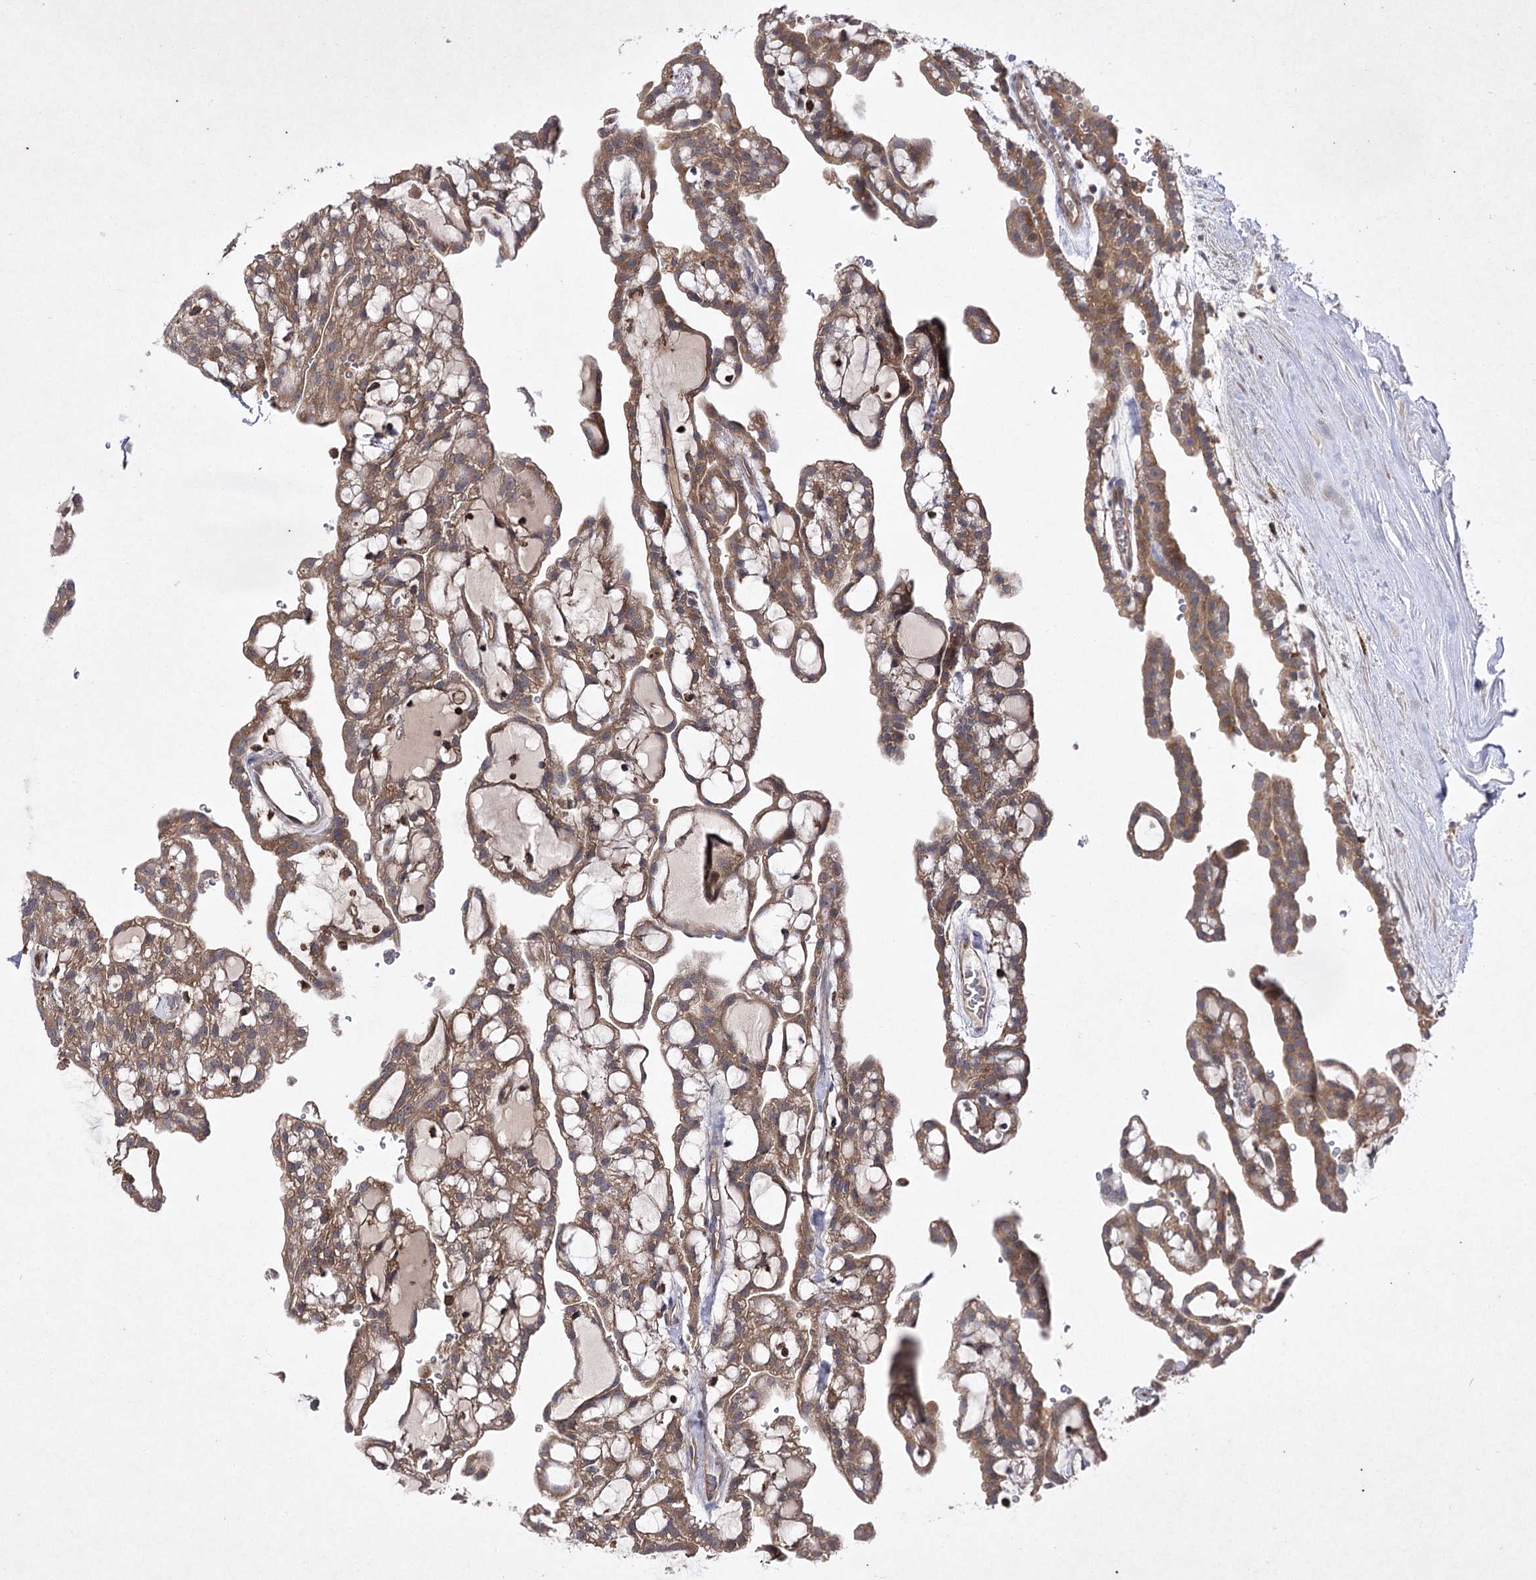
{"staining": {"intensity": "moderate", "quantity": ">75%", "location": "cytoplasmic/membranous"}, "tissue": "renal cancer", "cell_type": "Tumor cells", "image_type": "cancer", "snomed": [{"axis": "morphology", "description": "Adenocarcinoma, NOS"}, {"axis": "topography", "description": "Kidney"}], "caption": "The image demonstrates immunohistochemical staining of renal adenocarcinoma. There is moderate cytoplasmic/membranous expression is appreciated in approximately >75% of tumor cells.", "gene": "BCR", "patient": {"sex": "male", "age": 63}}